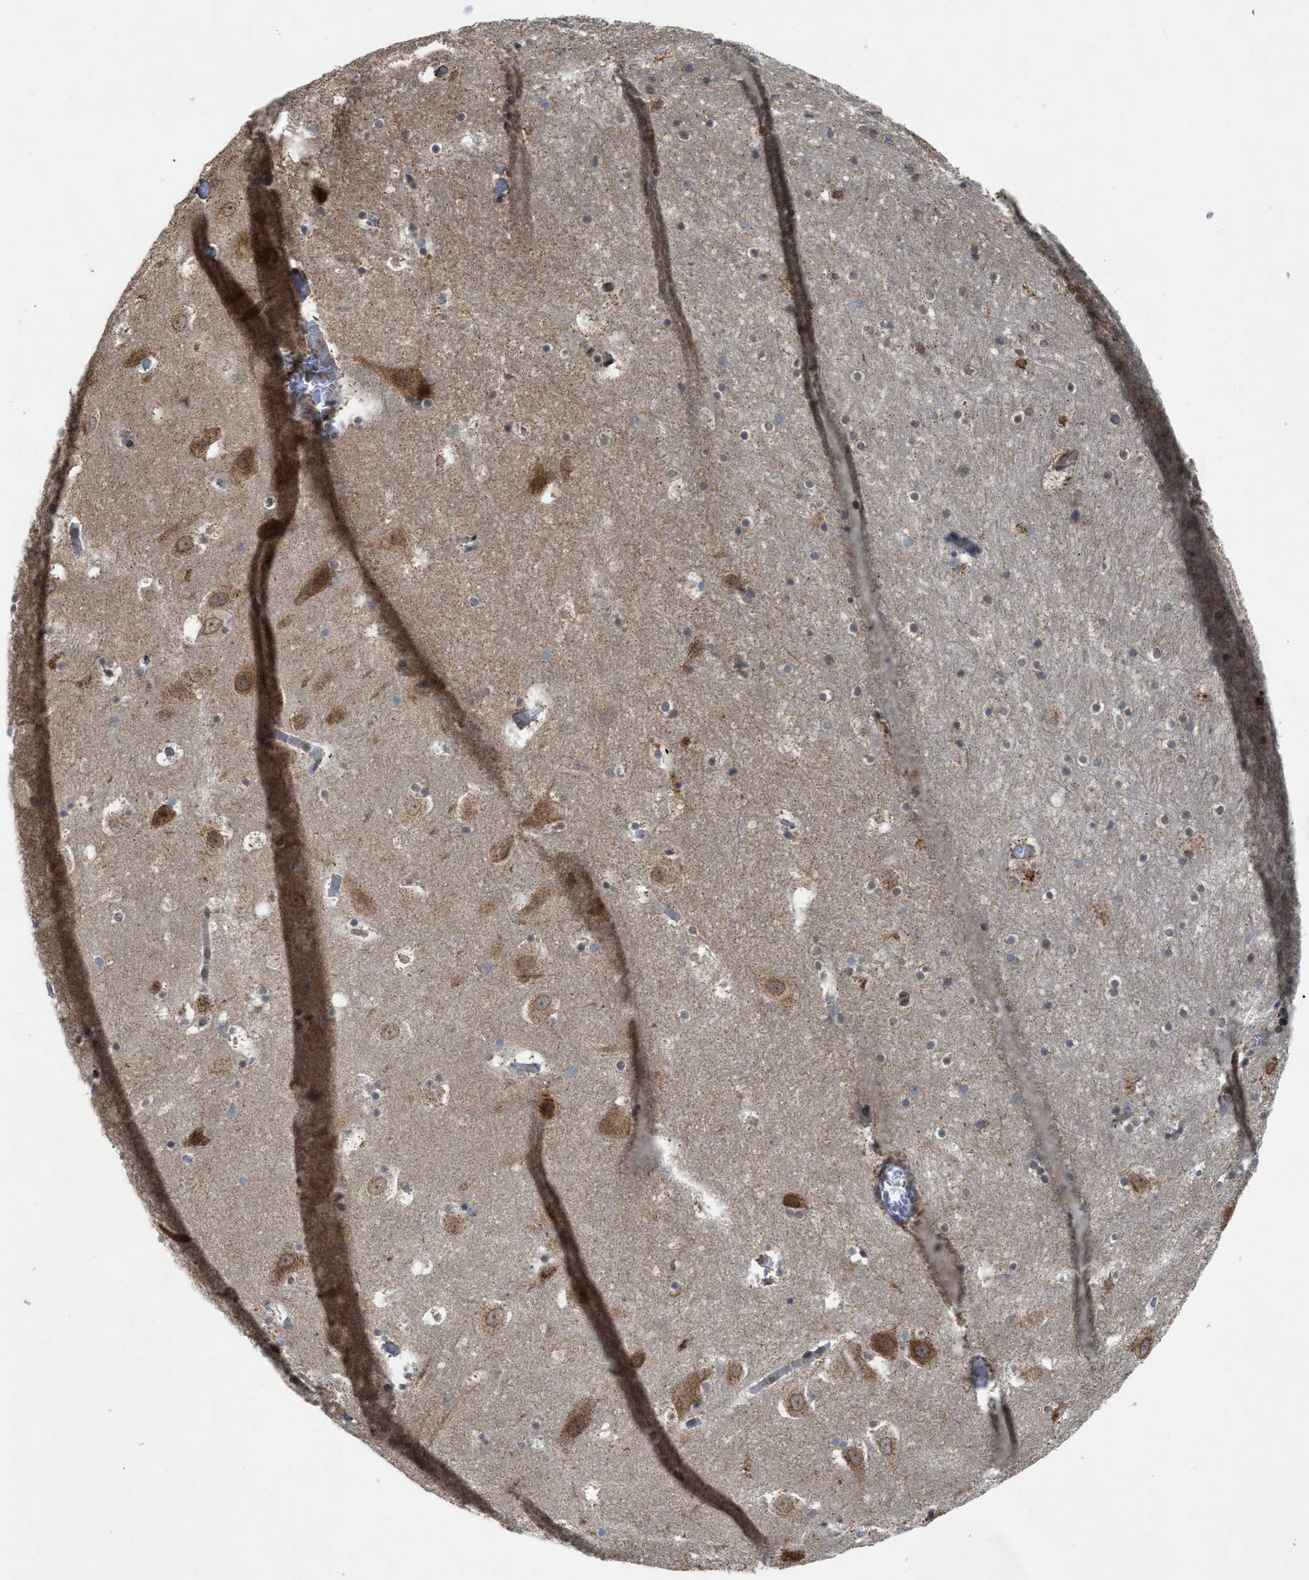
{"staining": {"intensity": "moderate", "quantity": "25%-75%", "location": "cytoplasmic/membranous"}, "tissue": "hippocampus", "cell_type": "Glial cells", "image_type": "normal", "snomed": [{"axis": "morphology", "description": "Normal tissue, NOS"}, {"axis": "topography", "description": "Hippocampus"}], "caption": "Immunohistochemistry (DAB (3,3'-diaminobenzidine)) staining of normal hippocampus shows moderate cytoplasmic/membranous protein expression in about 25%-75% of glial cells. The protein is shown in brown color, while the nuclei are stained blue.", "gene": "EIF2AK3", "patient": {"sex": "male", "age": 45}}